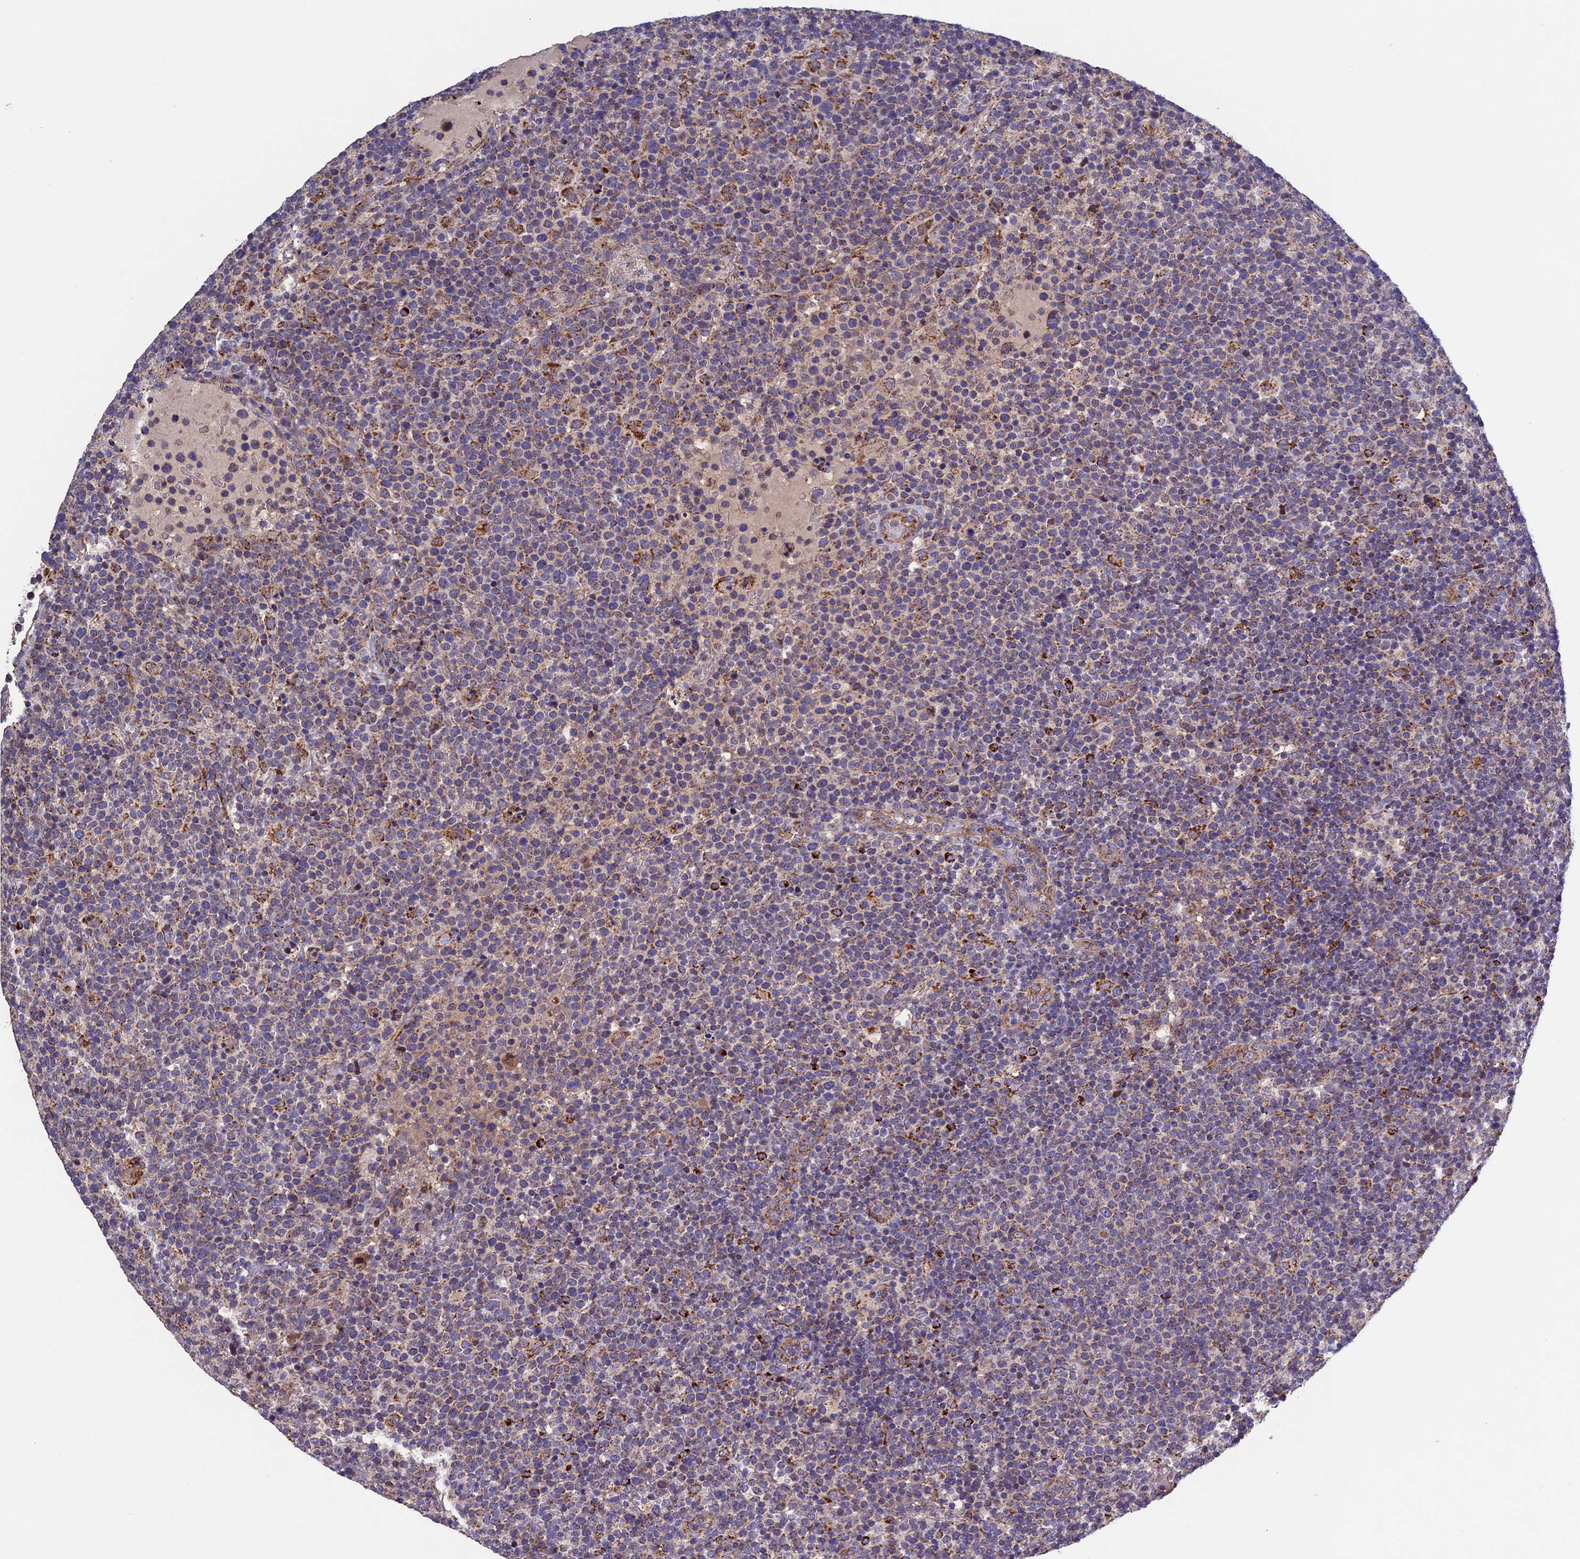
{"staining": {"intensity": "moderate", "quantity": "<25%", "location": "cytoplasmic/membranous"}, "tissue": "lymphoma", "cell_type": "Tumor cells", "image_type": "cancer", "snomed": [{"axis": "morphology", "description": "Malignant lymphoma, non-Hodgkin's type, High grade"}, {"axis": "topography", "description": "Lymph node"}], "caption": "IHC (DAB (3,3'-diaminobenzidine)) staining of malignant lymphoma, non-Hodgkin's type (high-grade) displays moderate cytoplasmic/membranous protein expression in approximately <25% of tumor cells. The staining was performed using DAB to visualize the protein expression in brown, while the nuclei were stained in blue with hematoxylin (Magnification: 20x).", "gene": "RNF17", "patient": {"sex": "male", "age": 61}}